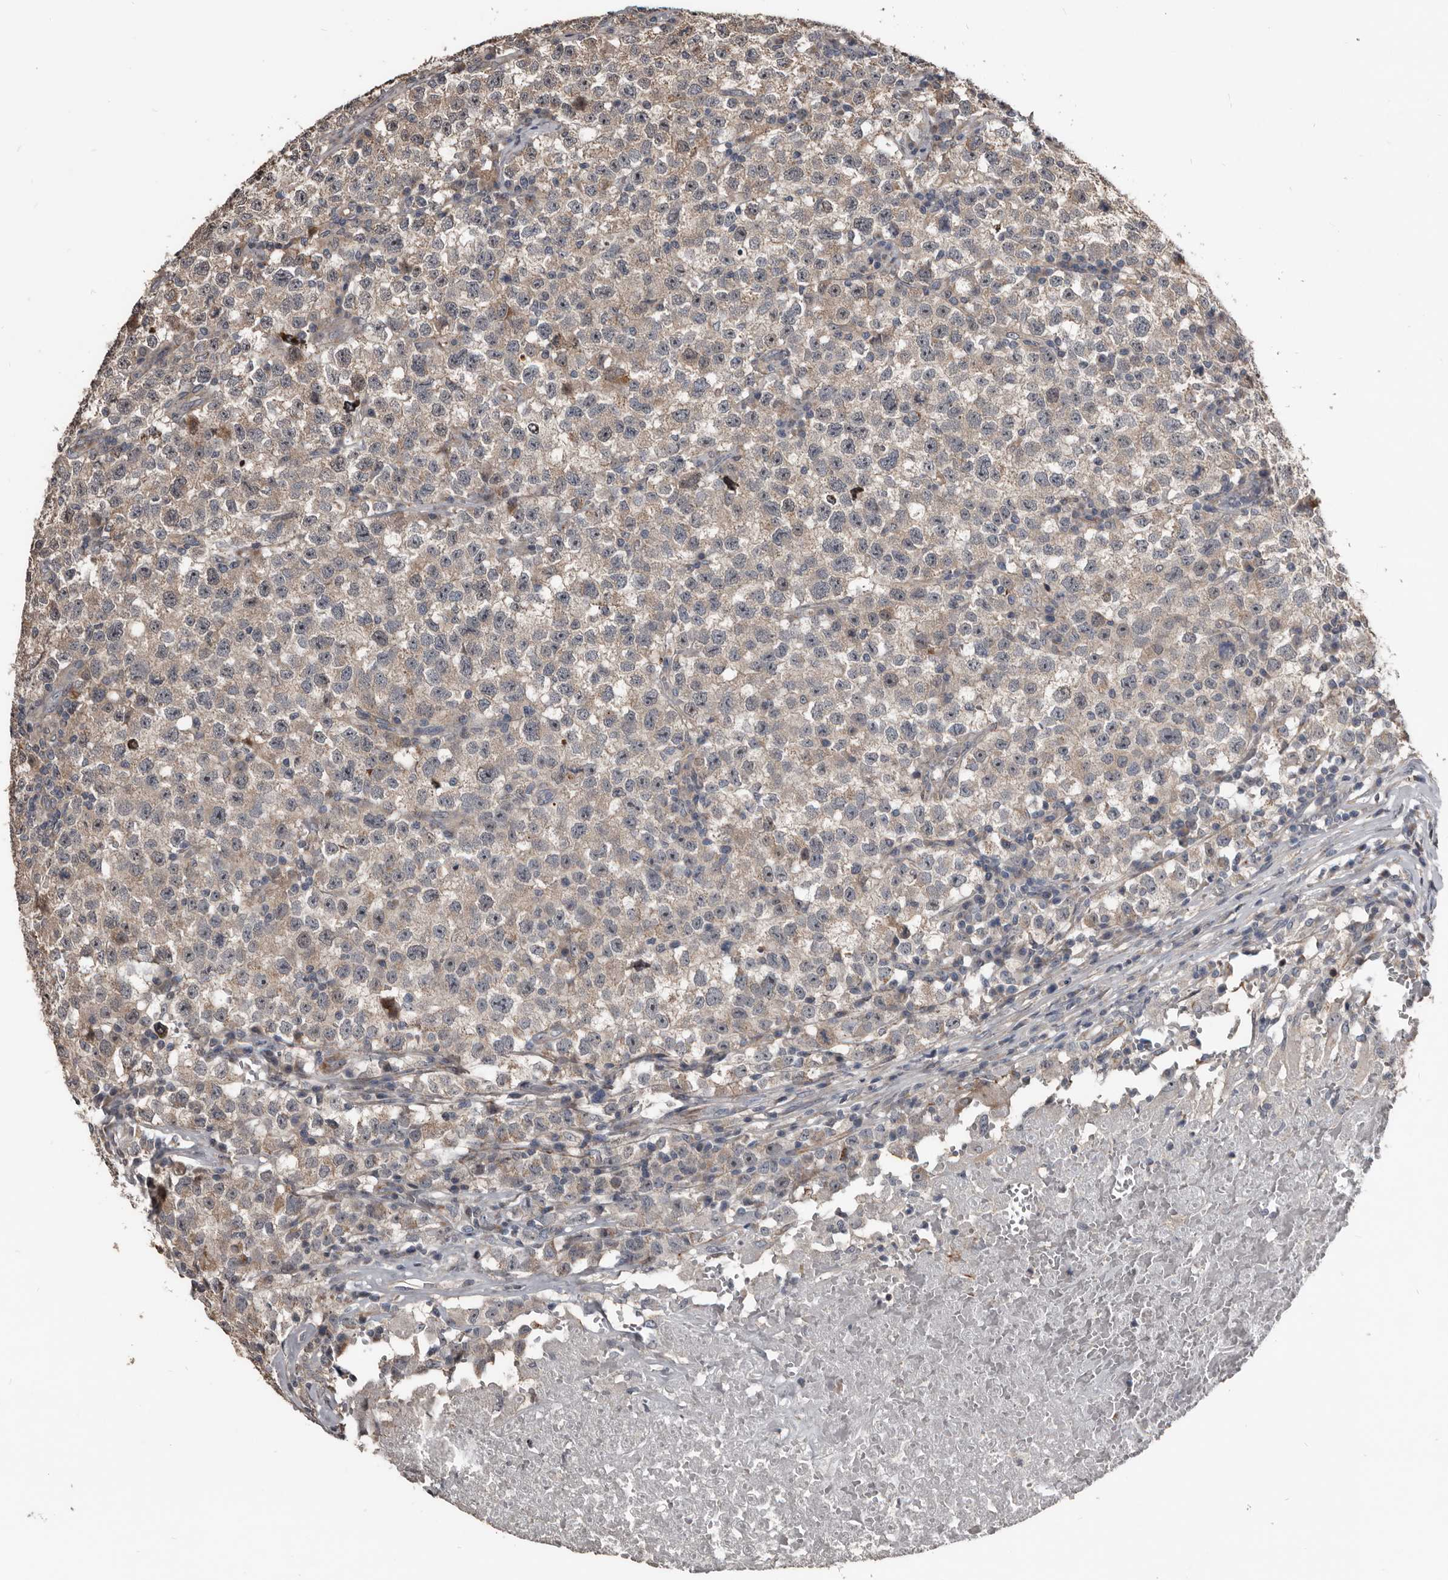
{"staining": {"intensity": "weak", "quantity": "25%-75%", "location": "cytoplasmic/membranous,nuclear"}, "tissue": "testis cancer", "cell_type": "Tumor cells", "image_type": "cancer", "snomed": [{"axis": "morphology", "description": "Seminoma, NOS"}, {"axis": "topography", "description": "Testis"}], "caption": "Testis cancer tissue demonstrates weak cytoplasmic/membranous and nuclear staining in approximately 25%-75% of tumor cells, visualized by immunohistochemistry. The staining was performed using DAB, with brown indicating positive protein expression. Nuclei are stained blue with hematoxylin.", "gene": "DHPS", "patient": {"sex": "male", "age": 22}}